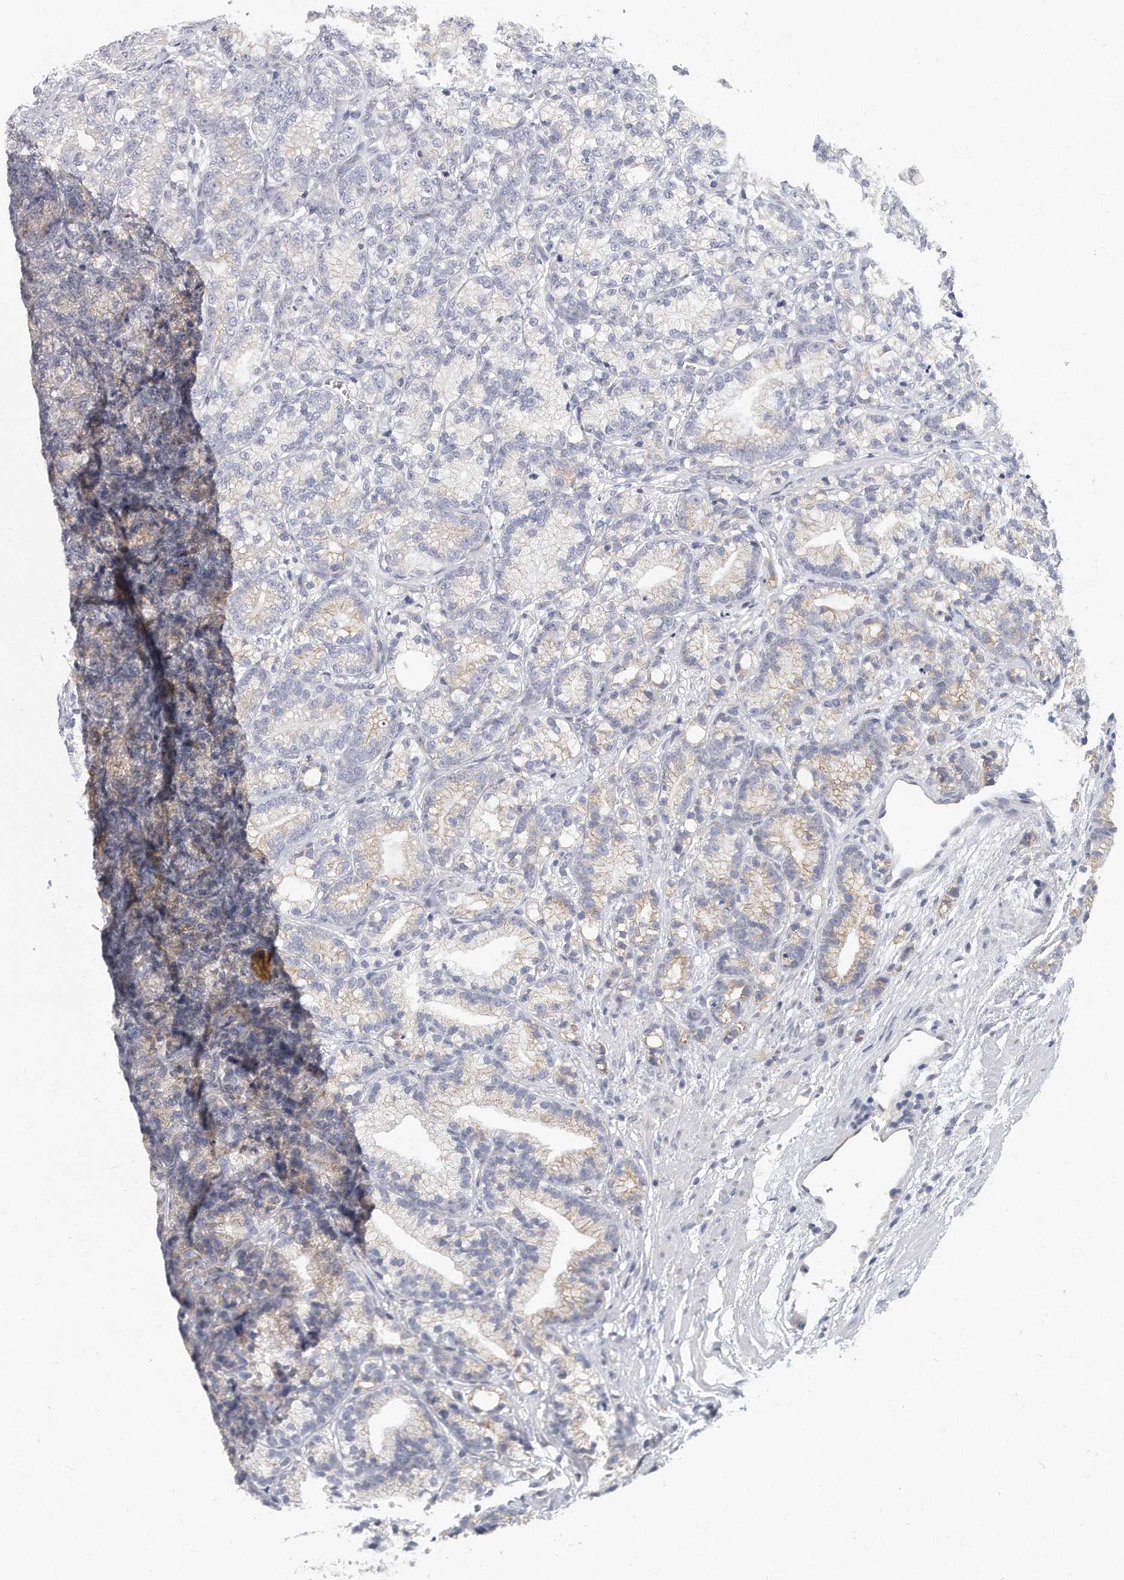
{"staining": {"intensity": "weak", "quantity": "<25%", "location": "cytoplasmic/membranous"}, "tissue": "prostate cancer", "cell_type": "Tumor cells", "image_type": "cancer", "snomed": [{"axis": "morphology", "description": "Adenocarcinoma, Low grade"}, {"axis": "topography", "description": "Prostate"}], "caption": "Prostate cancer (low-grade adenocarcinoma) was stained to show a protein in brown. There is no significant expression in tumor cells.", "gene": "PLEKHA6", "patient": {"sex": "male", "age": 89}}